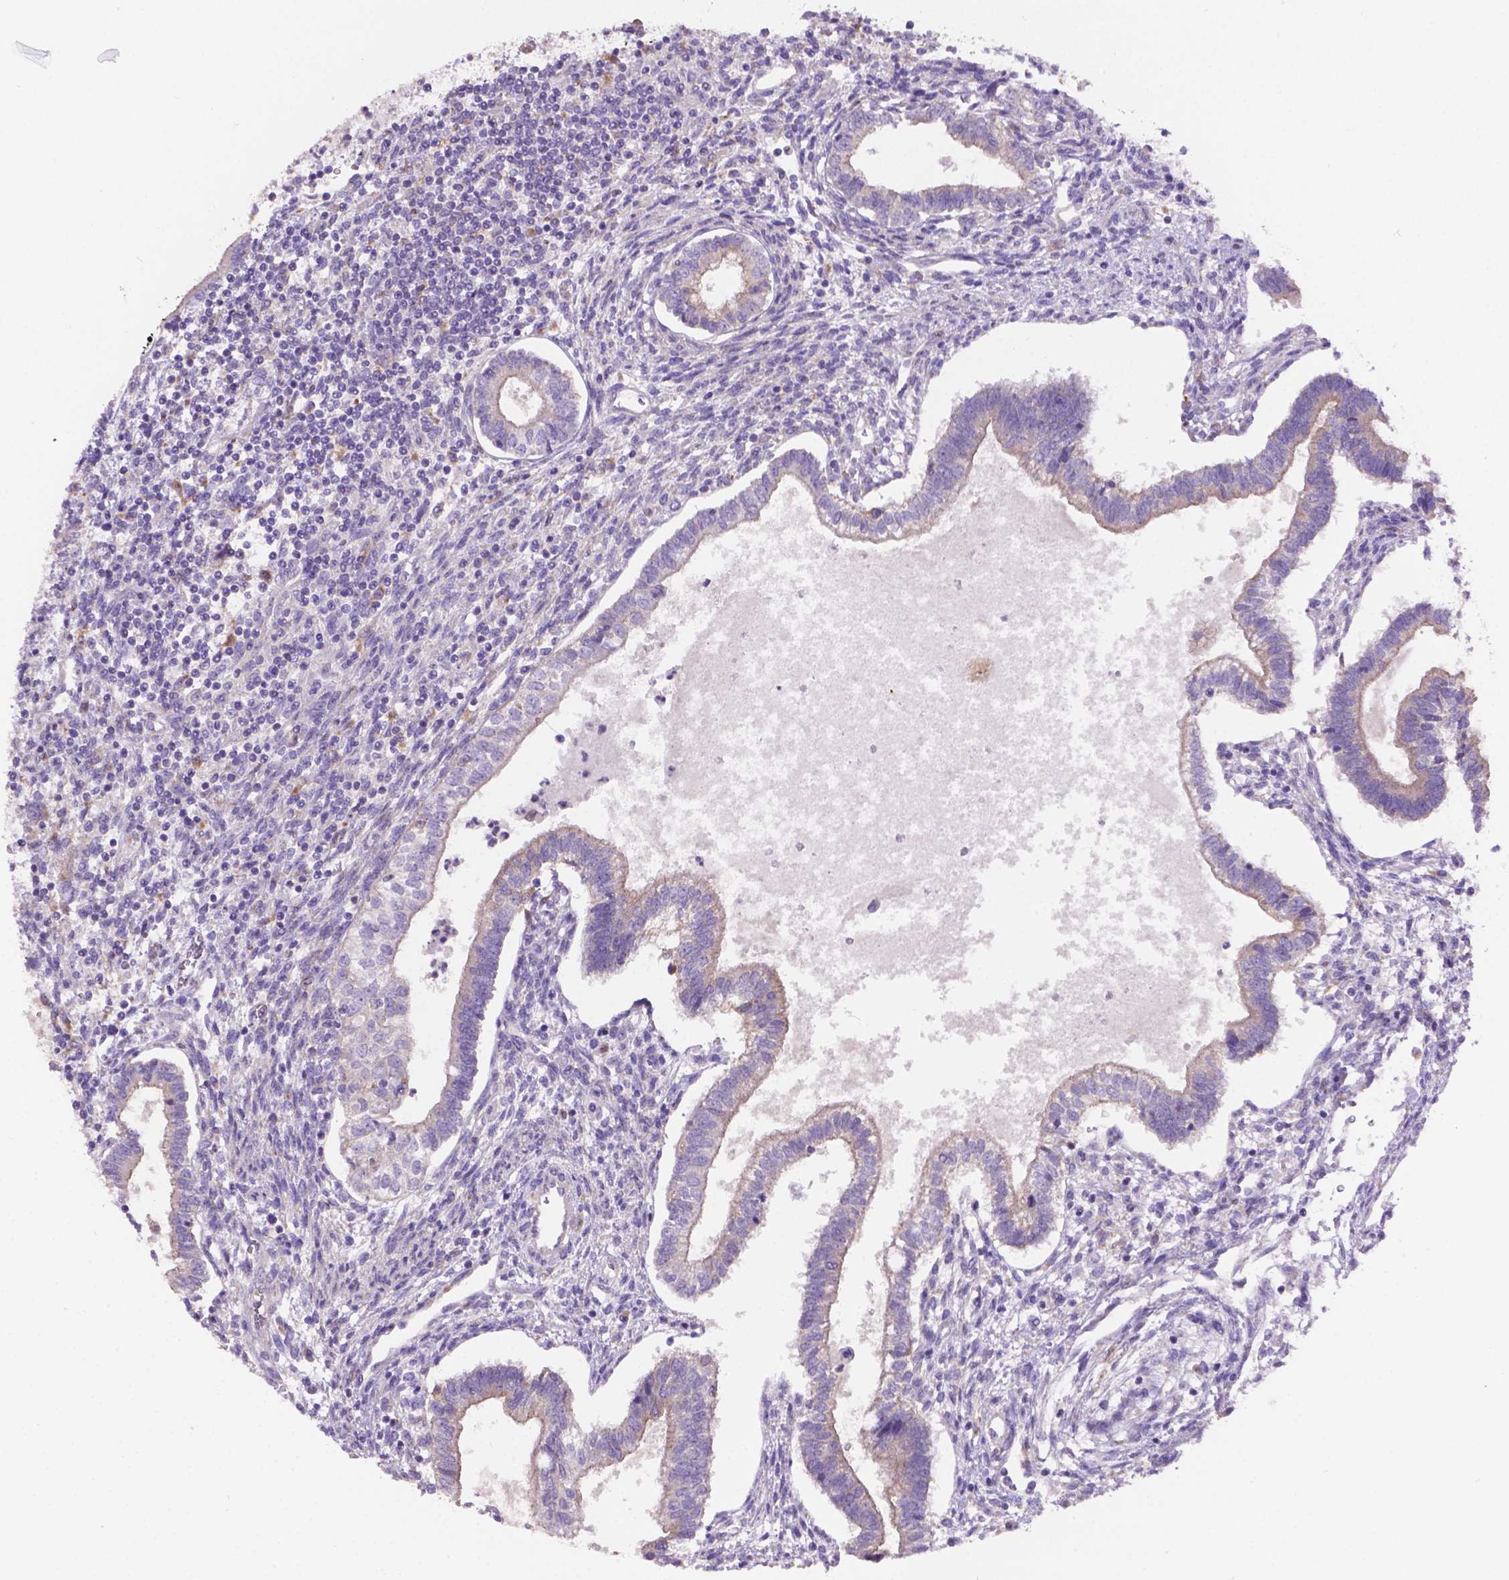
{"staining": {"intensity": "negative", "quantity": "none", "location": "none"}, "tissue": "testis cancer", "cell_type": "Tumor cells", "image_type": "cancer", "snomed": [{"axis": "morphology", "description": "Carcinoma, Embryonal, NOS"}, {"axis": "topography", "description": "Testis"}], "caption": "Immunohistochemistry of embryonal carcinoma (testis) displays no staining in tumor cells.", "gene": "CDH7", "patient": {"sex": "male", "age": 37}}